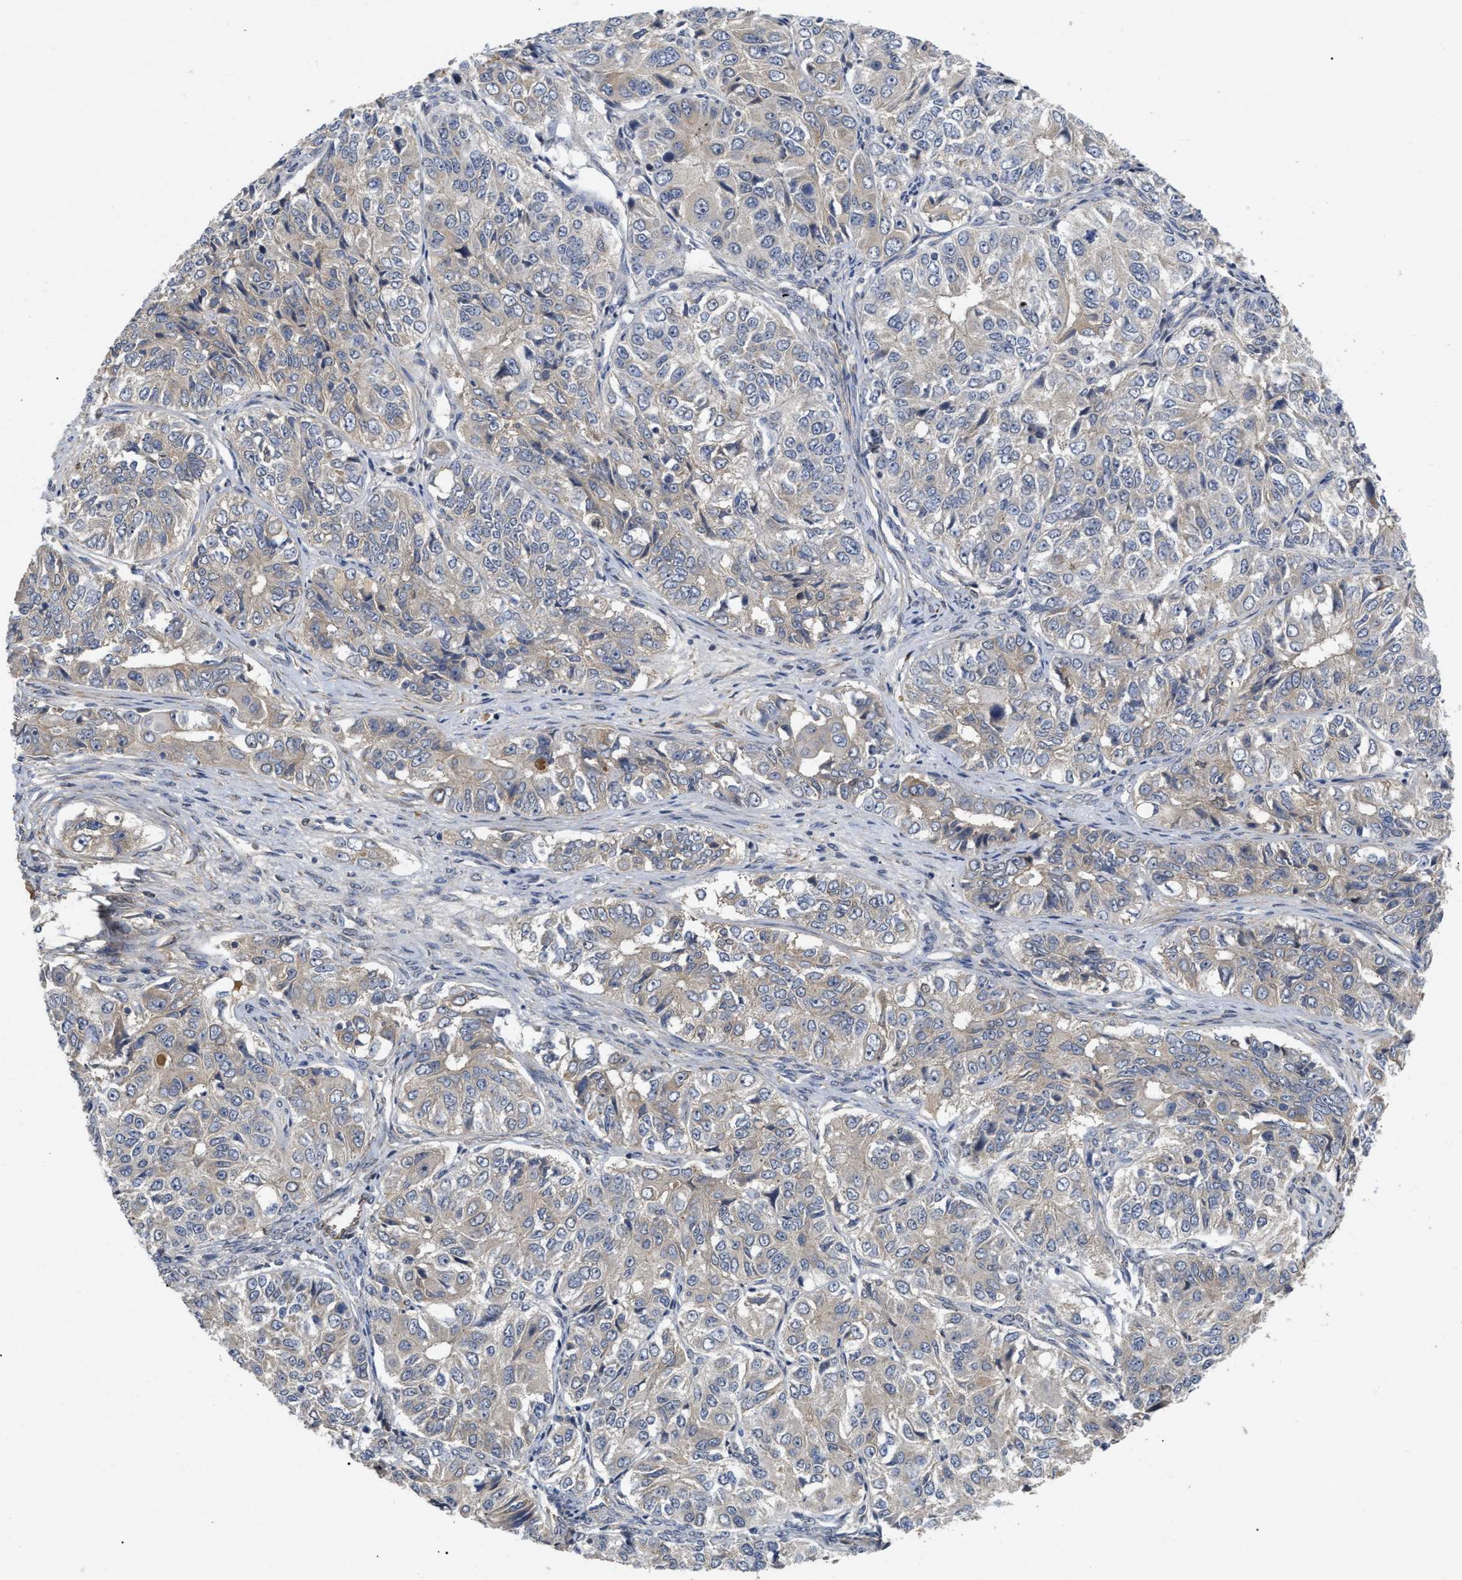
{"staining": {"intensity": "weak", "quantity": "<25%", "location": "cytoplasmic/membranous"}, "tissue": "ovarian cancer", "cell_type": "Tumor cells", "image_type": "cancer", "snomed": [{"axis": "morphology", "description": "Carcinoma, endometroid"}, {"axis": "topography", "description": "Ovary"}], "caption": "A high-resolution image shows immunohistochemistry (IHC) staining of ovarian cancer, which reveals no significant staining in tumor cells. (Brightfield microscopy of DAB IHC at high magnification).", "gene": "ST6GALNAC6", "patient": {"sex": "female", "age": 51}}